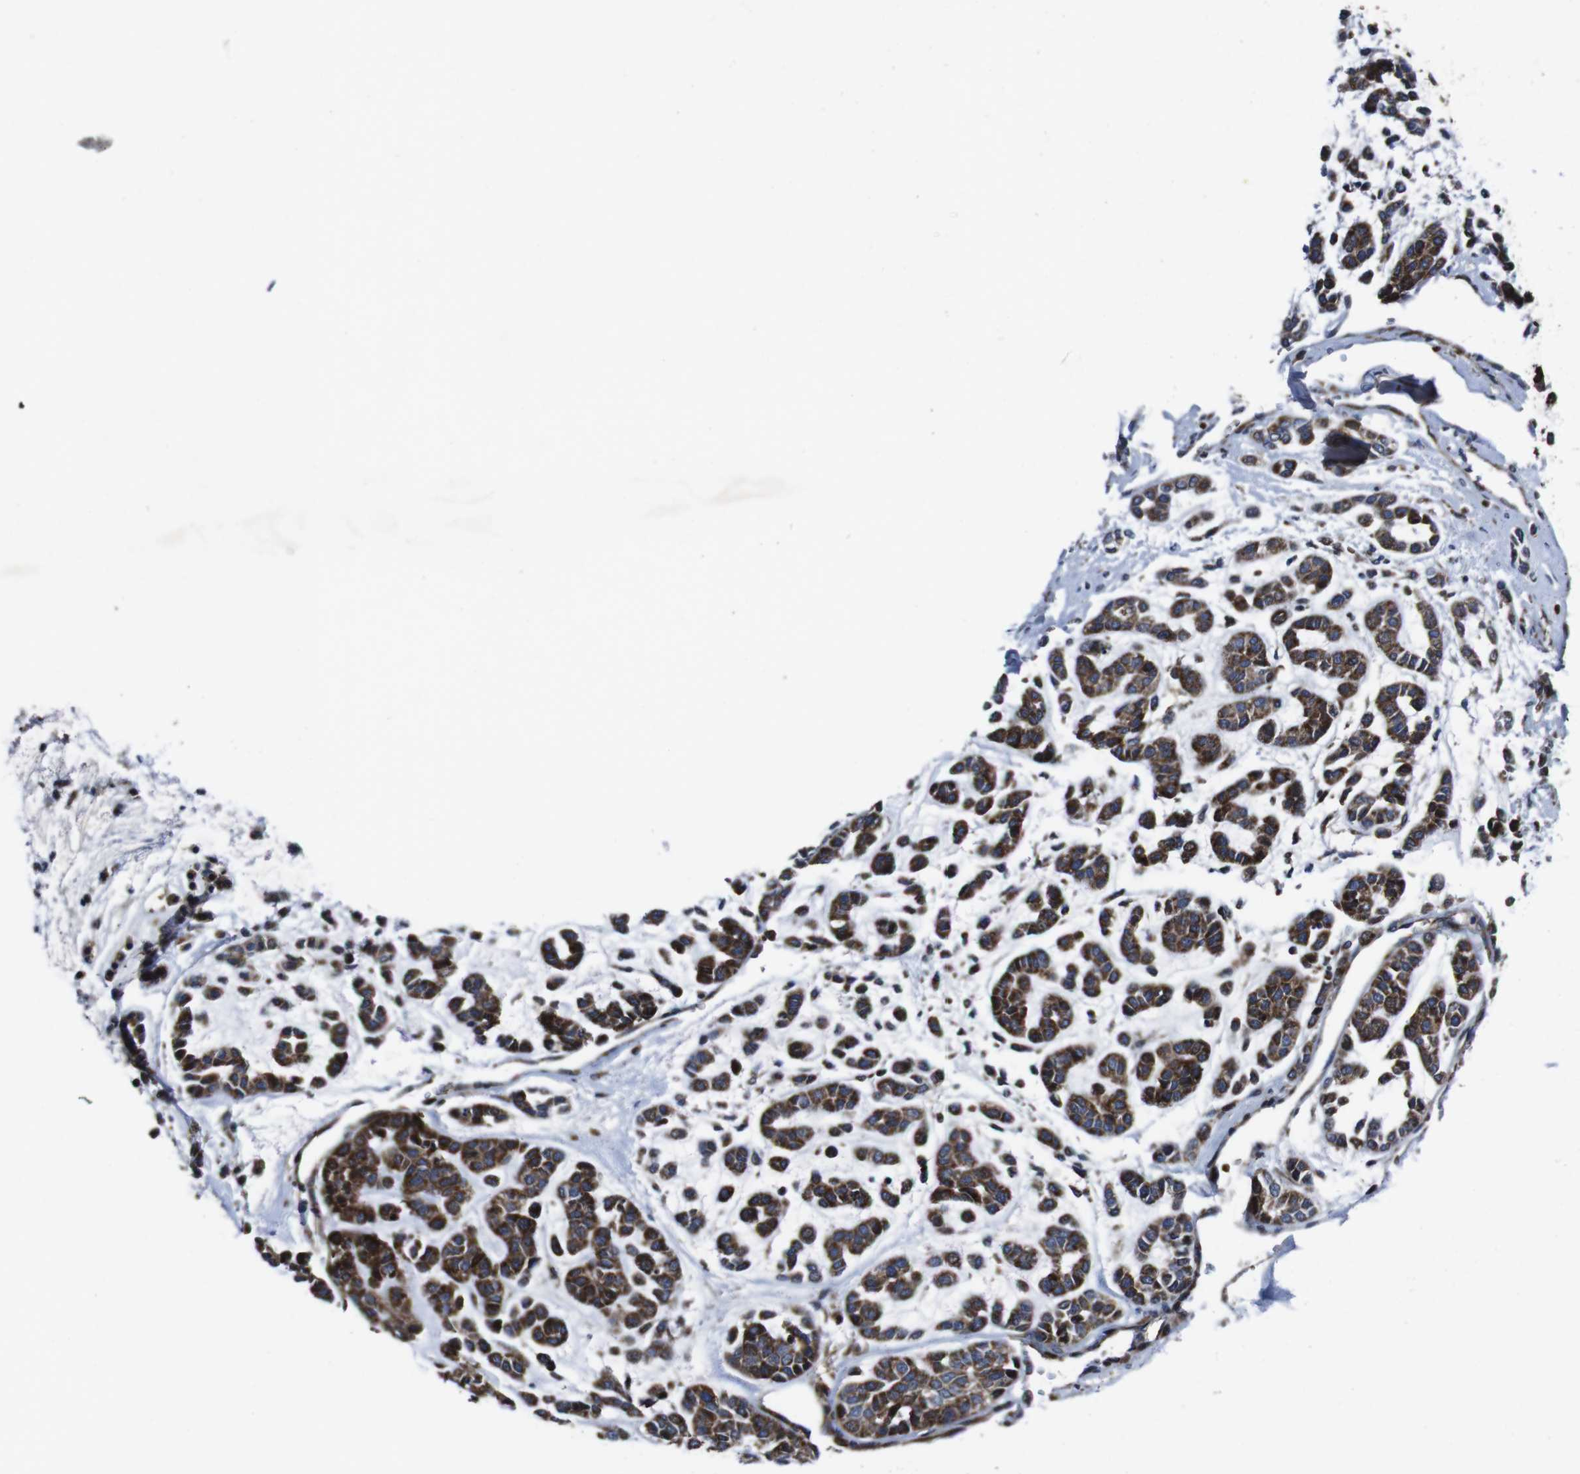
{"staining": {"intensity": "strong", "quantity": ">75%", "location": "cytoplasmic/membranous"}, "tissue": "head and neck cancer", "cell_type": "Tumor cells", "image_type": "cancer", "snomed": [{"axis": "morphology", "description": "Adenocarcinoma, NOS"}, {"axis": "morphology", "description": "Adenoma, NOS"}, {"axis": "topography", "description": "Head-Neck"}], "caption": "Immunohistochemistry (IHC) of human head and neck cancer (adenocarcinoma) reveals high levels of strong cytoplasmic/membranous staining in about >75% of tumor cells. (Stains: DAB in brown, nuclei in blue, Microscopy: brightfield microscopy at high magnification).", "gene": "SMYD3", "patient": {"sex": "female", "age": 55}}